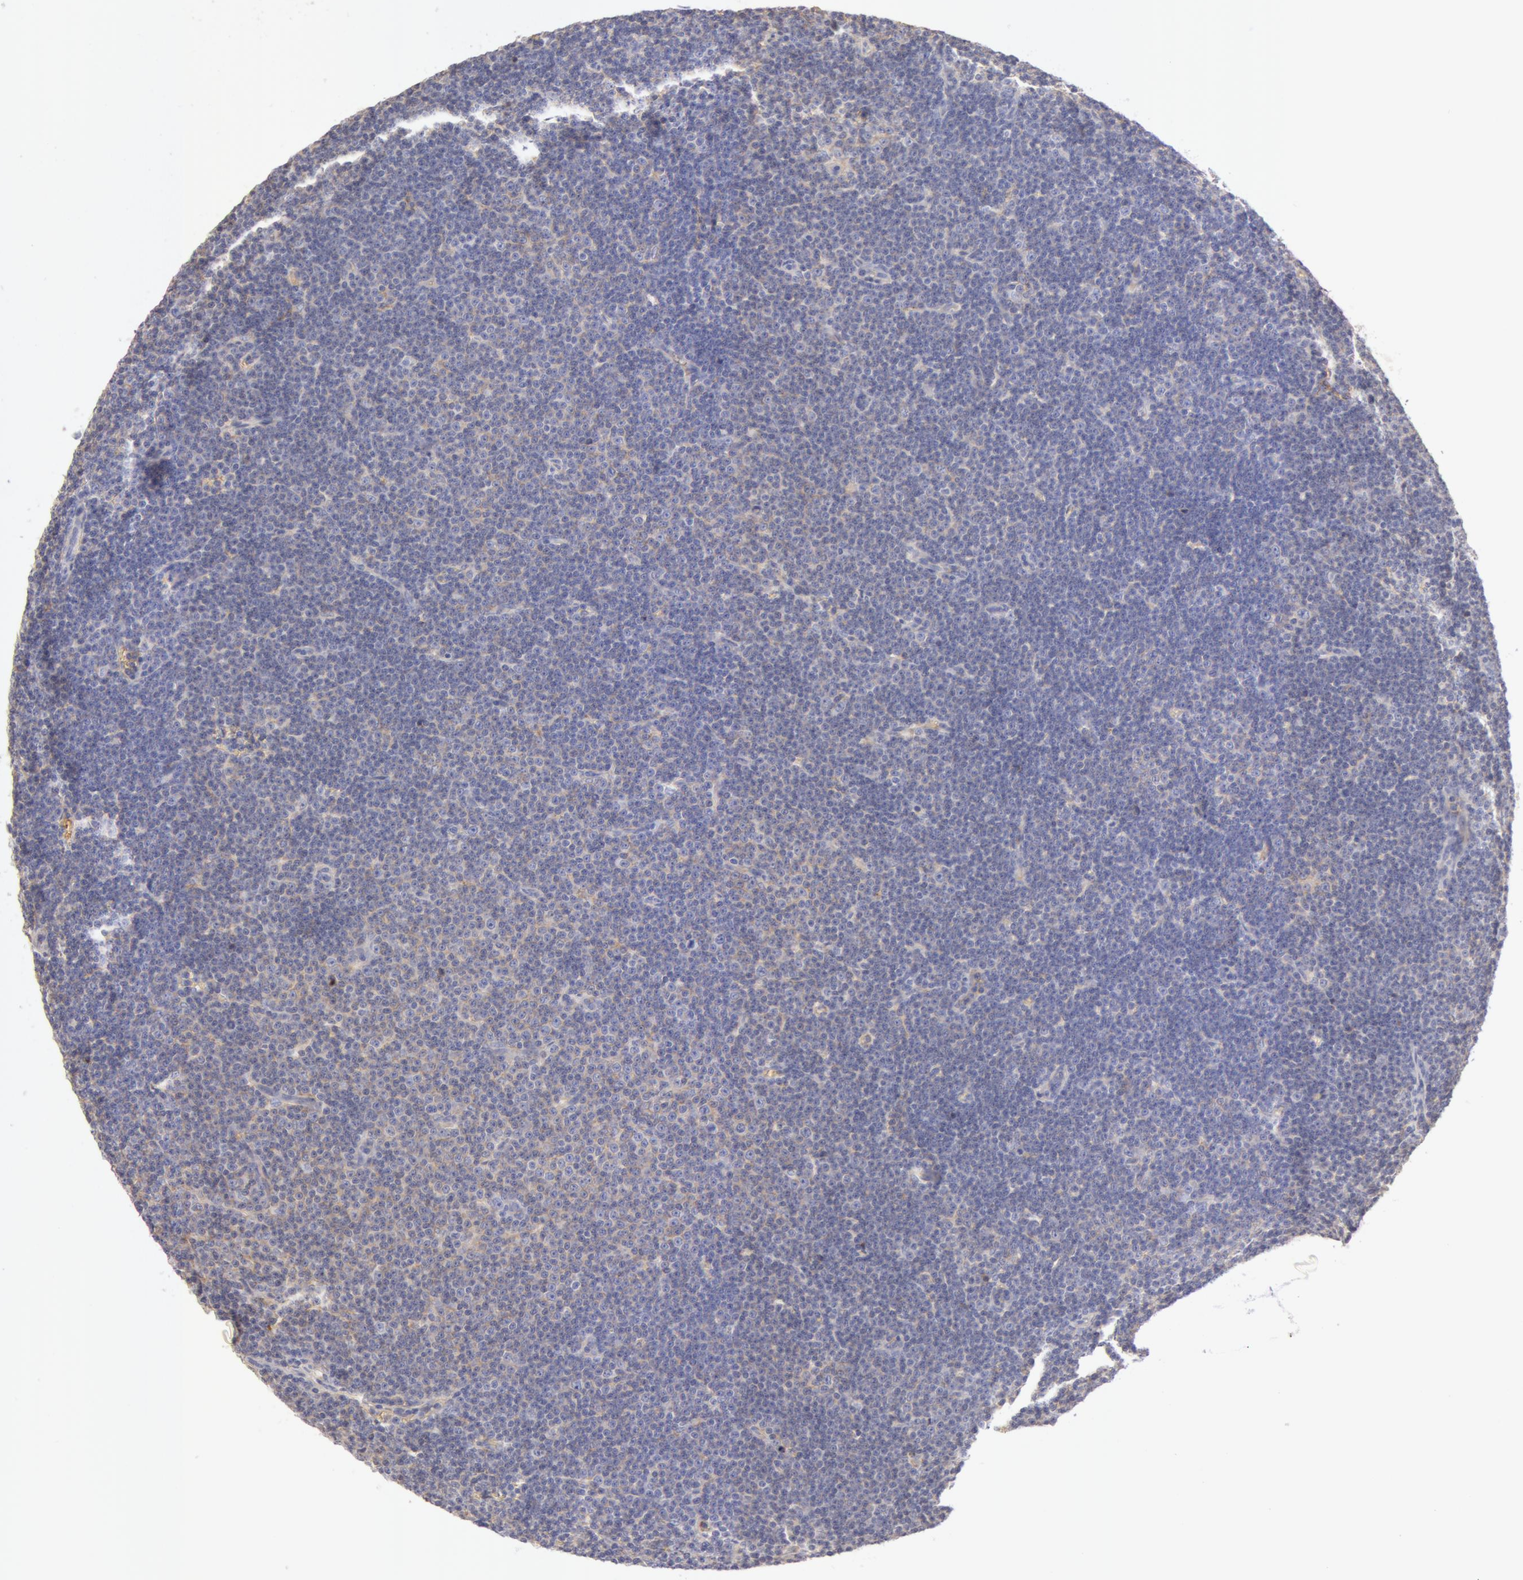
{"staining": {"intensity": "negative", "quantity": "none", "location": "none"}, "tissue": "lymphoma", "cell_type": "Tumor cells", "image_type": "cancer", "snomed": [{"axis": "morphology", "description": "Malignant lymphoma, non-Hodgkin's type, Low grade"}, {"axis": "topography", "description": "Lymph node"}], "caption": "High power microscopy micrograph of an immunohistochemistry (IHC) photomicrograph of malignant lymphoma, non-Hodgkin's type (low-grade), revealing no significant expression in tumor cells.", "gene": "AHSG", "patient": {"sex": "male", "age": 57}}